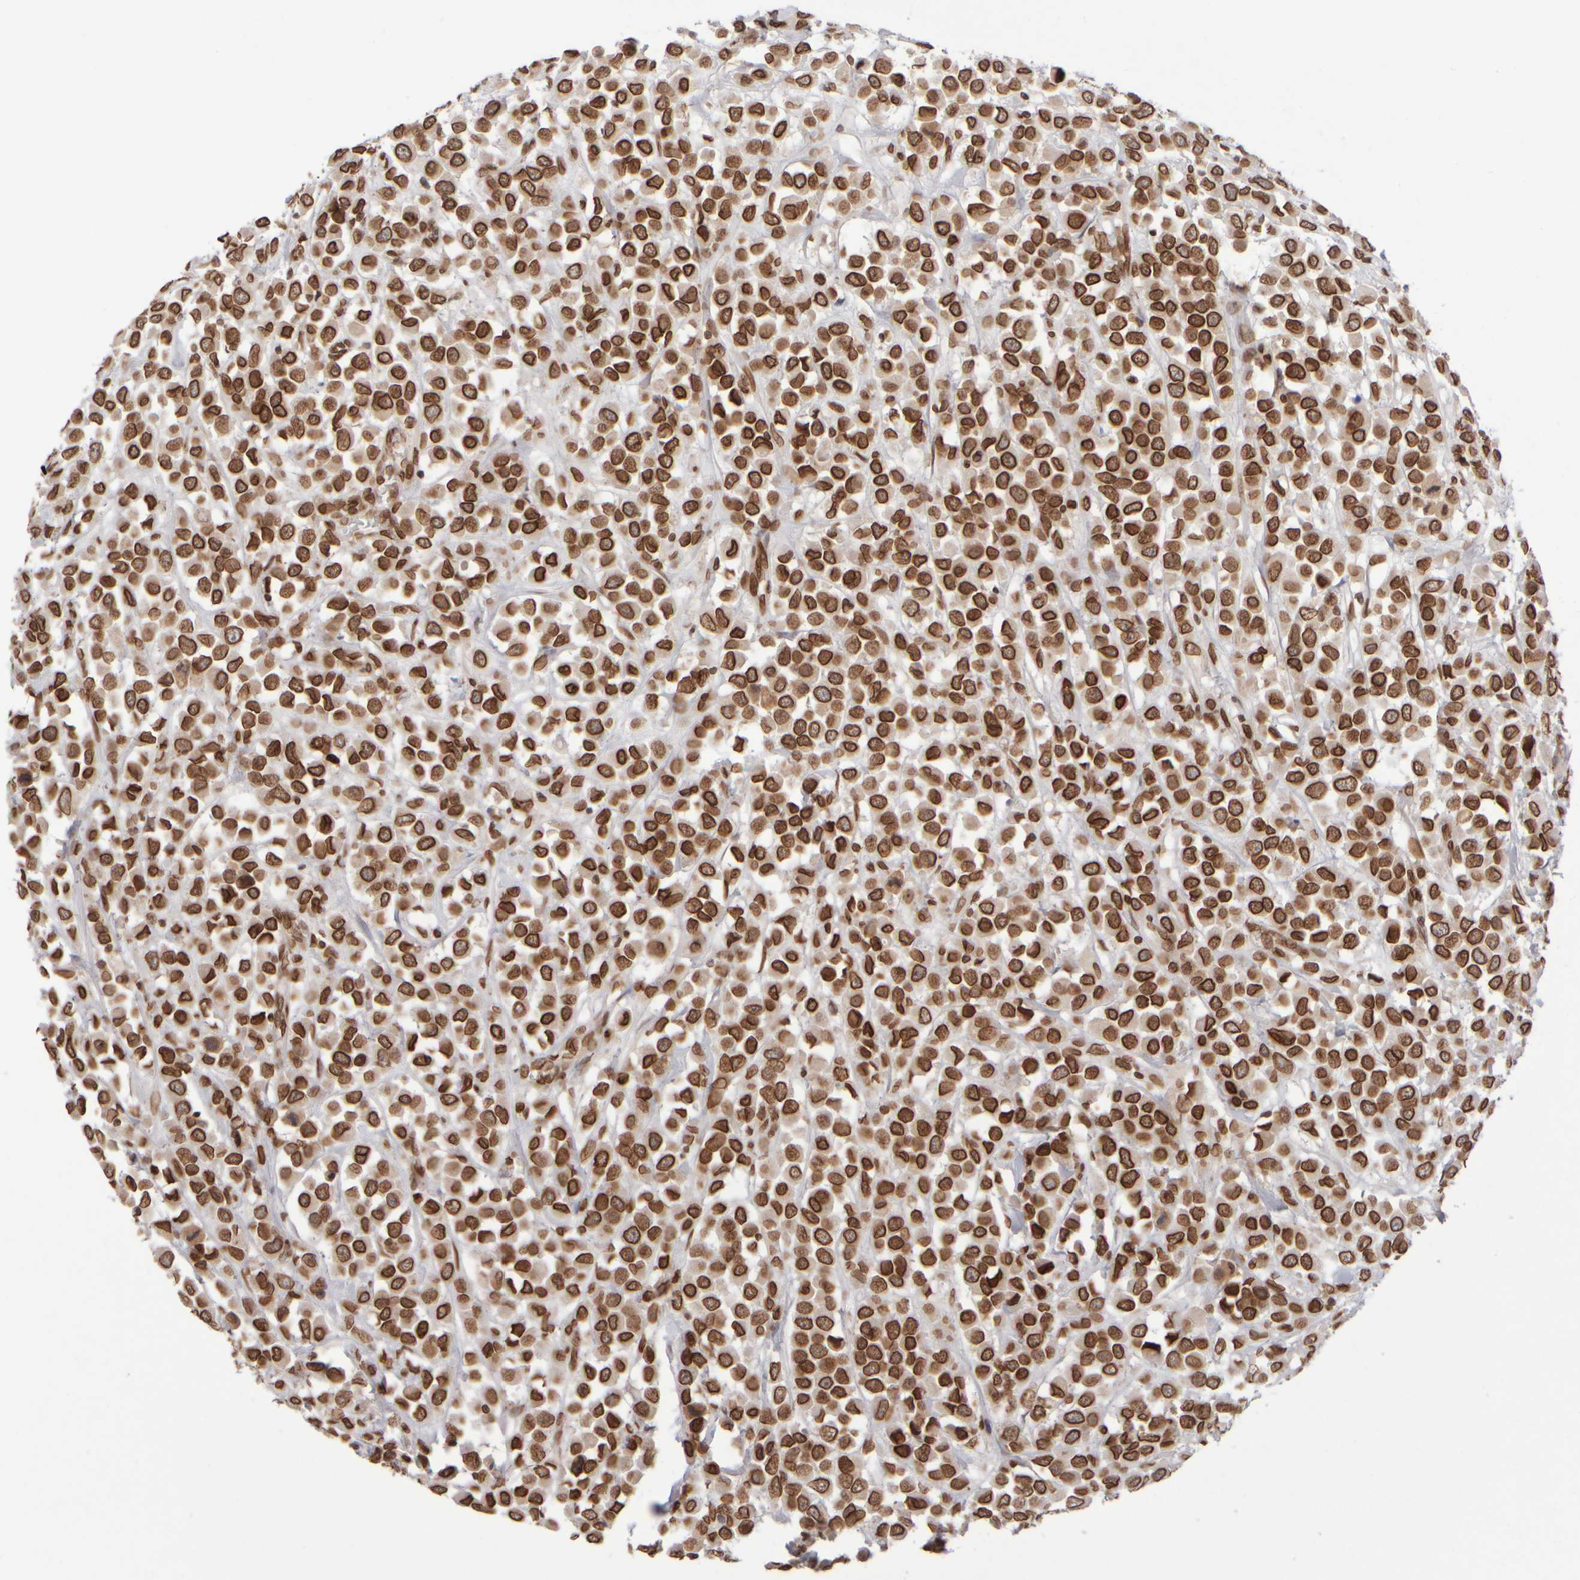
{"staining": {"intensity": "strong", "quantity": ">75%", "location": "cytoplasmic/membranous,nuclear"}, "tissue": "breast cancer", "cell_type": "Tumor cells", "image_type": "cancer", "snomed": [{"axis": "morphology", "description": "Duct carcinoma"}, {"axis": "topography", "description": "Breast"}], "caption": "An image showing strong cytoplasmic/membranous and nuclear expression in about >75% of tumor cells in breast intraductal carcinoma, as visualized by brown immunohistochemical staining.", "gene": "ZC3HC1", "patient": {"sex": "female", "age": 61}}